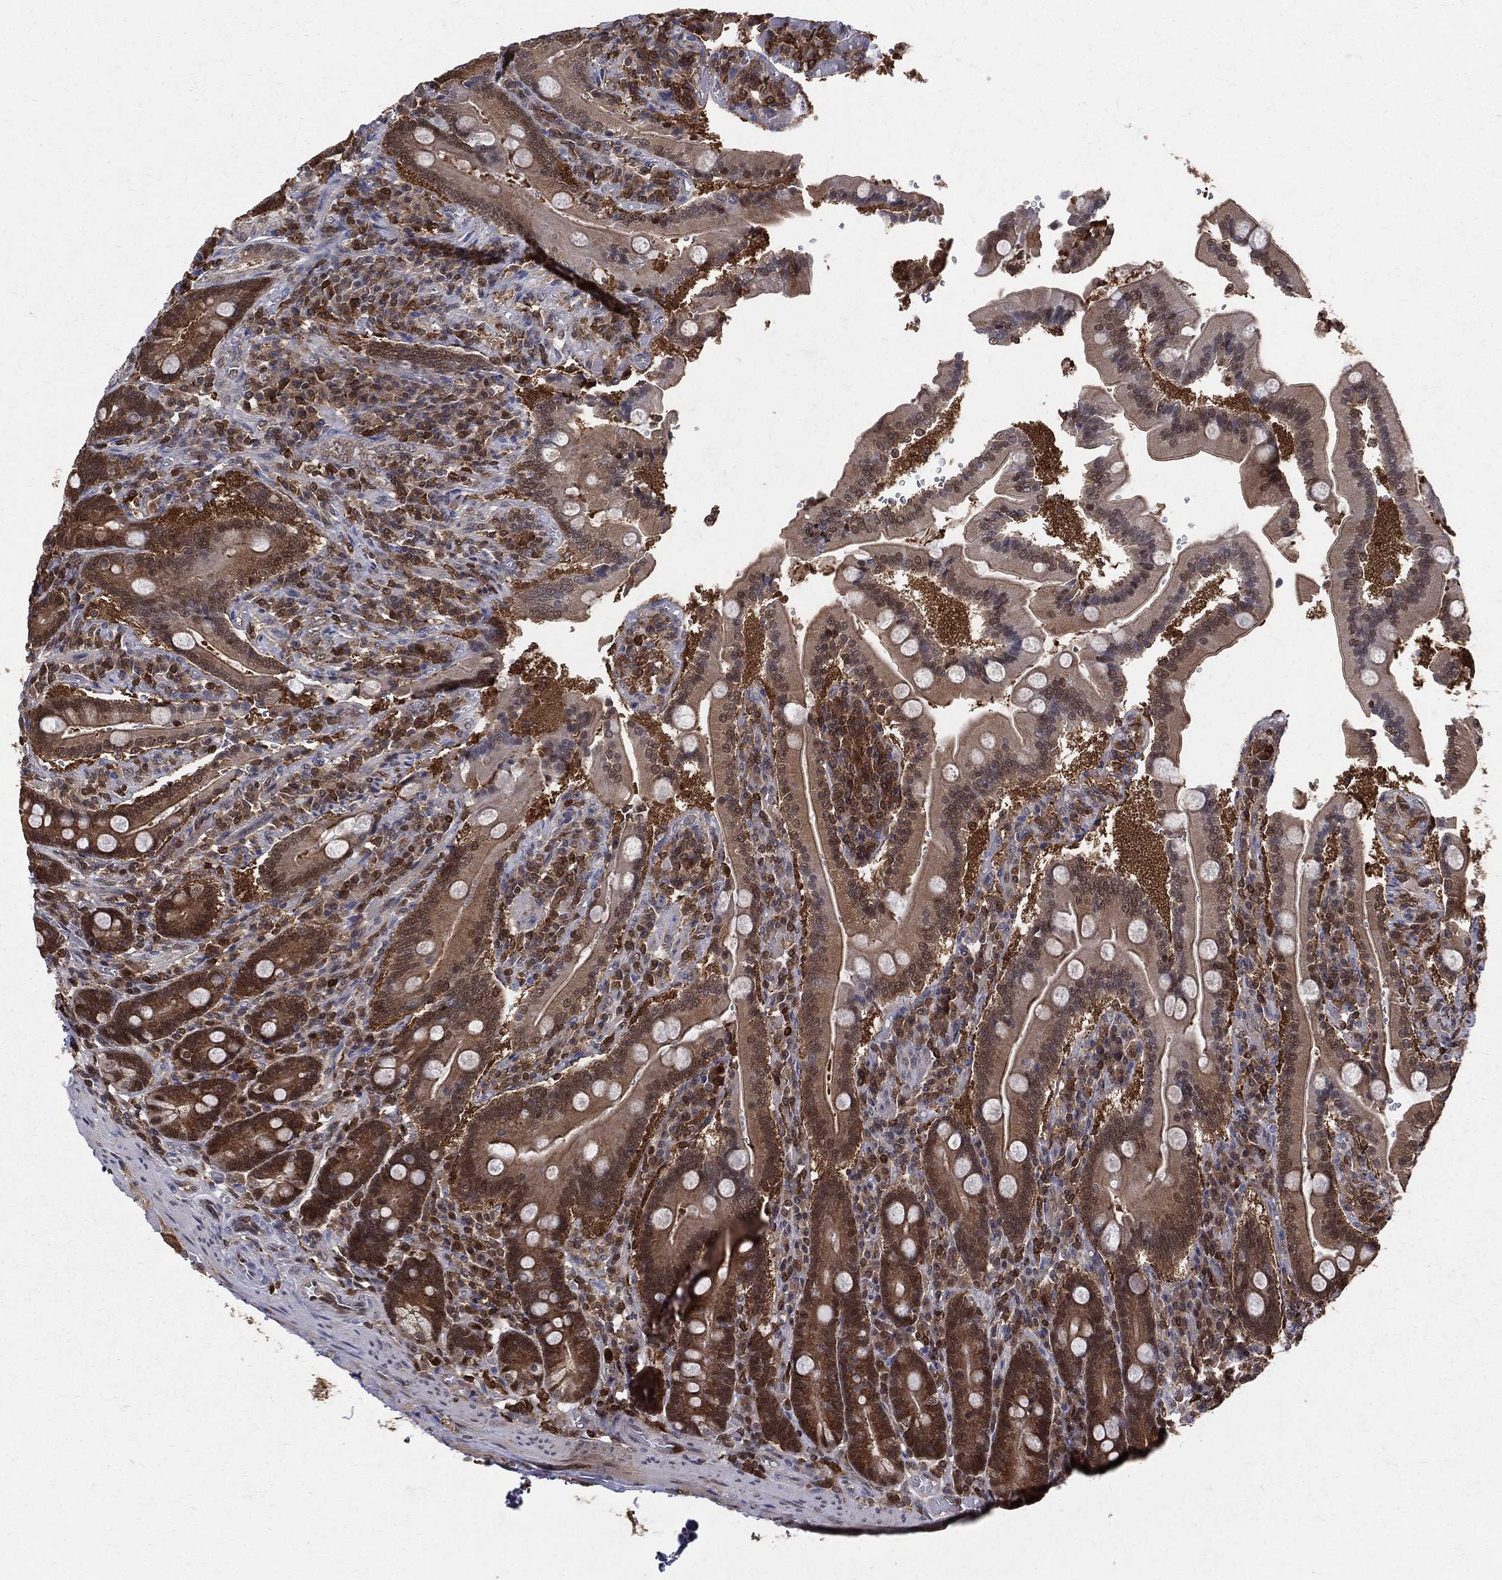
{"staining": {"intensity": "moderate", "quantity": "25%-75%", "location": "cytoplasmic/membranous,nuclear"}, "tissue": "duodenum", "cell_type": "Glandular cells", "image_type": "normal", "snomed": [{"axis": "morphology", "description": "Normal tissue, NOS"}, {"axis": "topography", "description": "Duodenum"}], "caption": "IHC histopathology image of normal duodenum stained for a protein (brown), which exhibits medium levels of moderate cytoplasmic/membranous,nuclear staining in about 25%-75% of glandular cells.", "gene": "ENO1", "patient": {"sex": "female", "age": 62}}